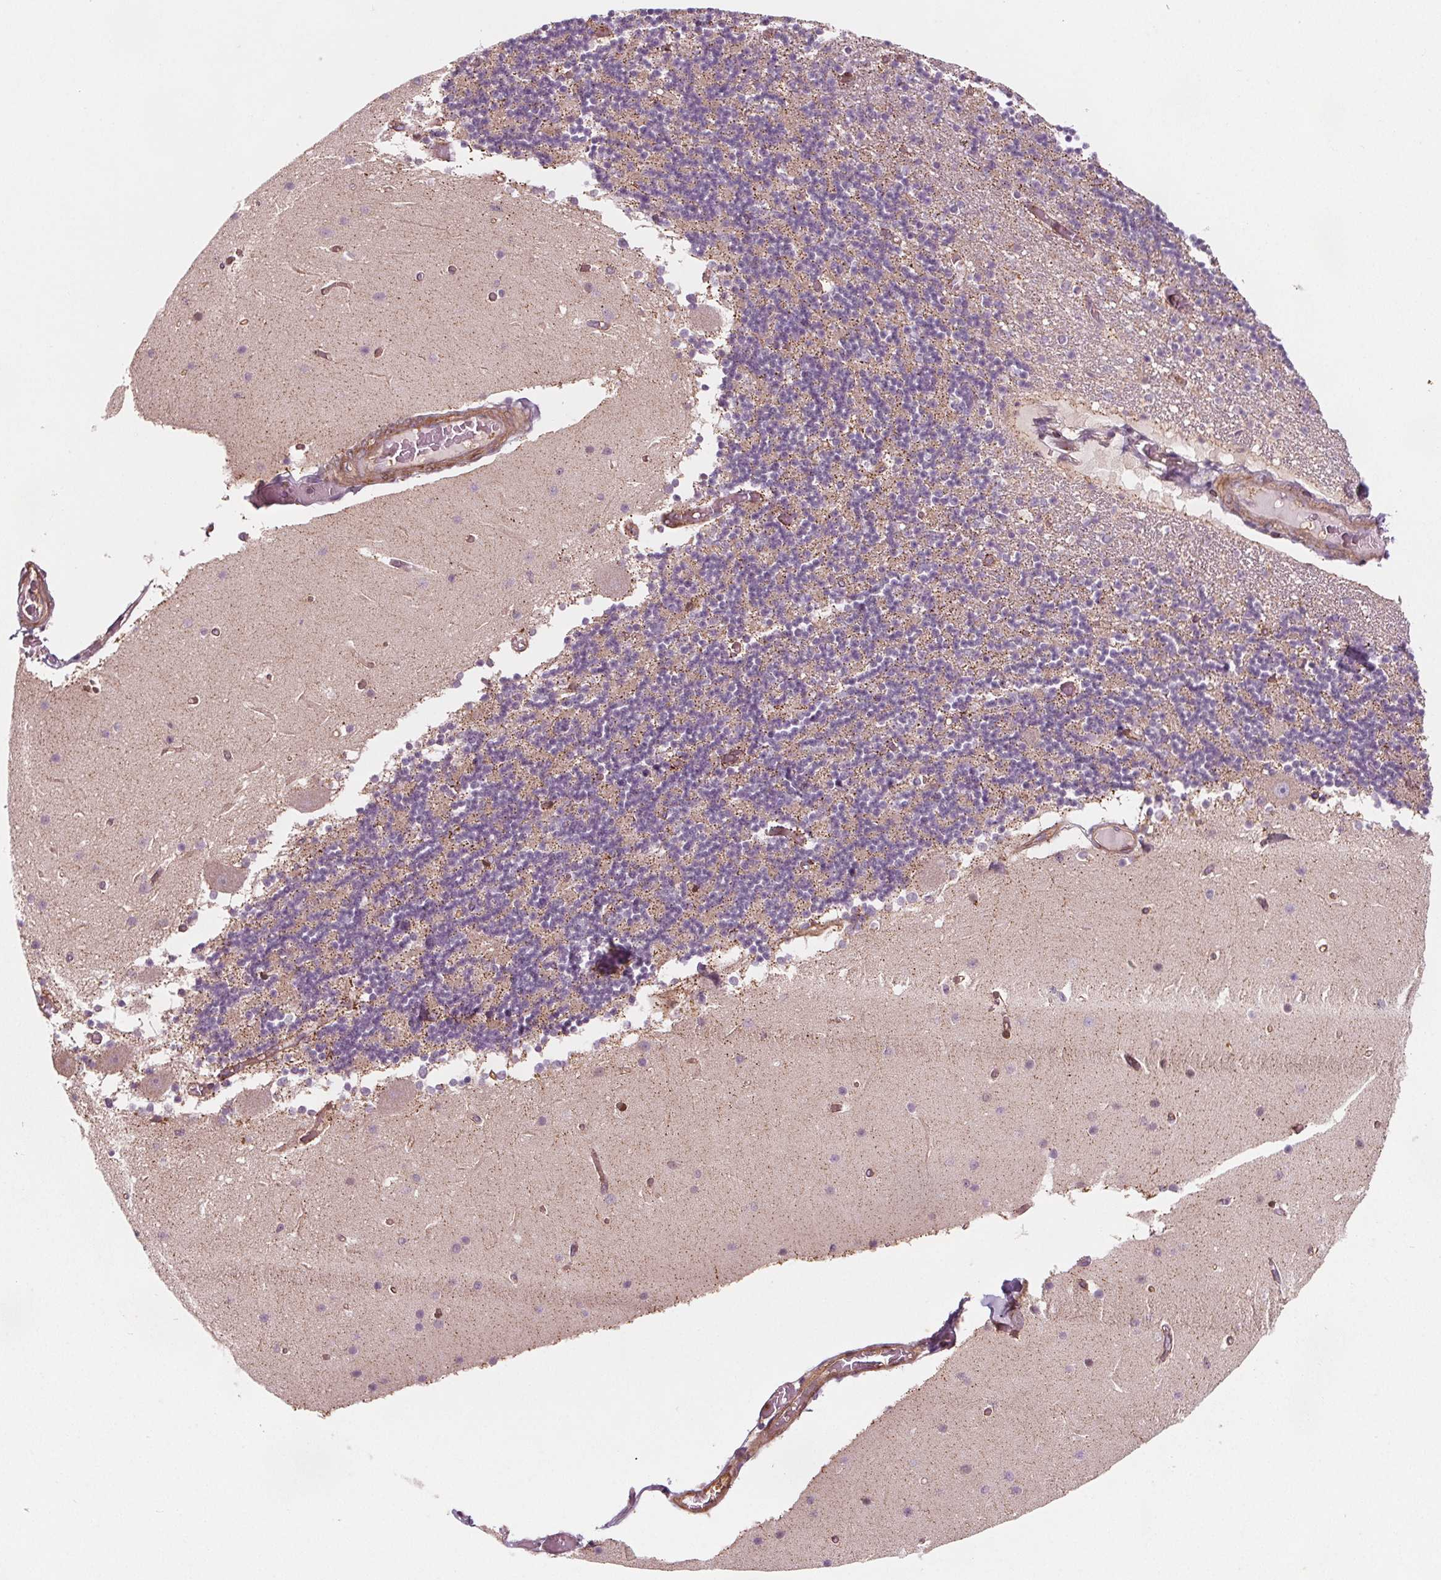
{"staining": {"intensity": "weak", "quantity": "25%-75%", "location": "cytoplasmic/membranous"}, "tissue": "cerebellum", "cell_type": "Cells in granular layer", "image_type": "normal", "snomed": [{"axis": "morphology", "description": "Normal tissue, NOS"}, {"axis": "topography", "description": "Cerebellum"}], "caption": "IHC photomicrograph of unremarkable cerebellum stained for a protein (brown), which exhibits low levels of weak cytoplasmic/membranous expression in about 25%-75% of cells in granular layer.", "gene": "ADAM33", "patient": {"sex": "female", "age": 28}}